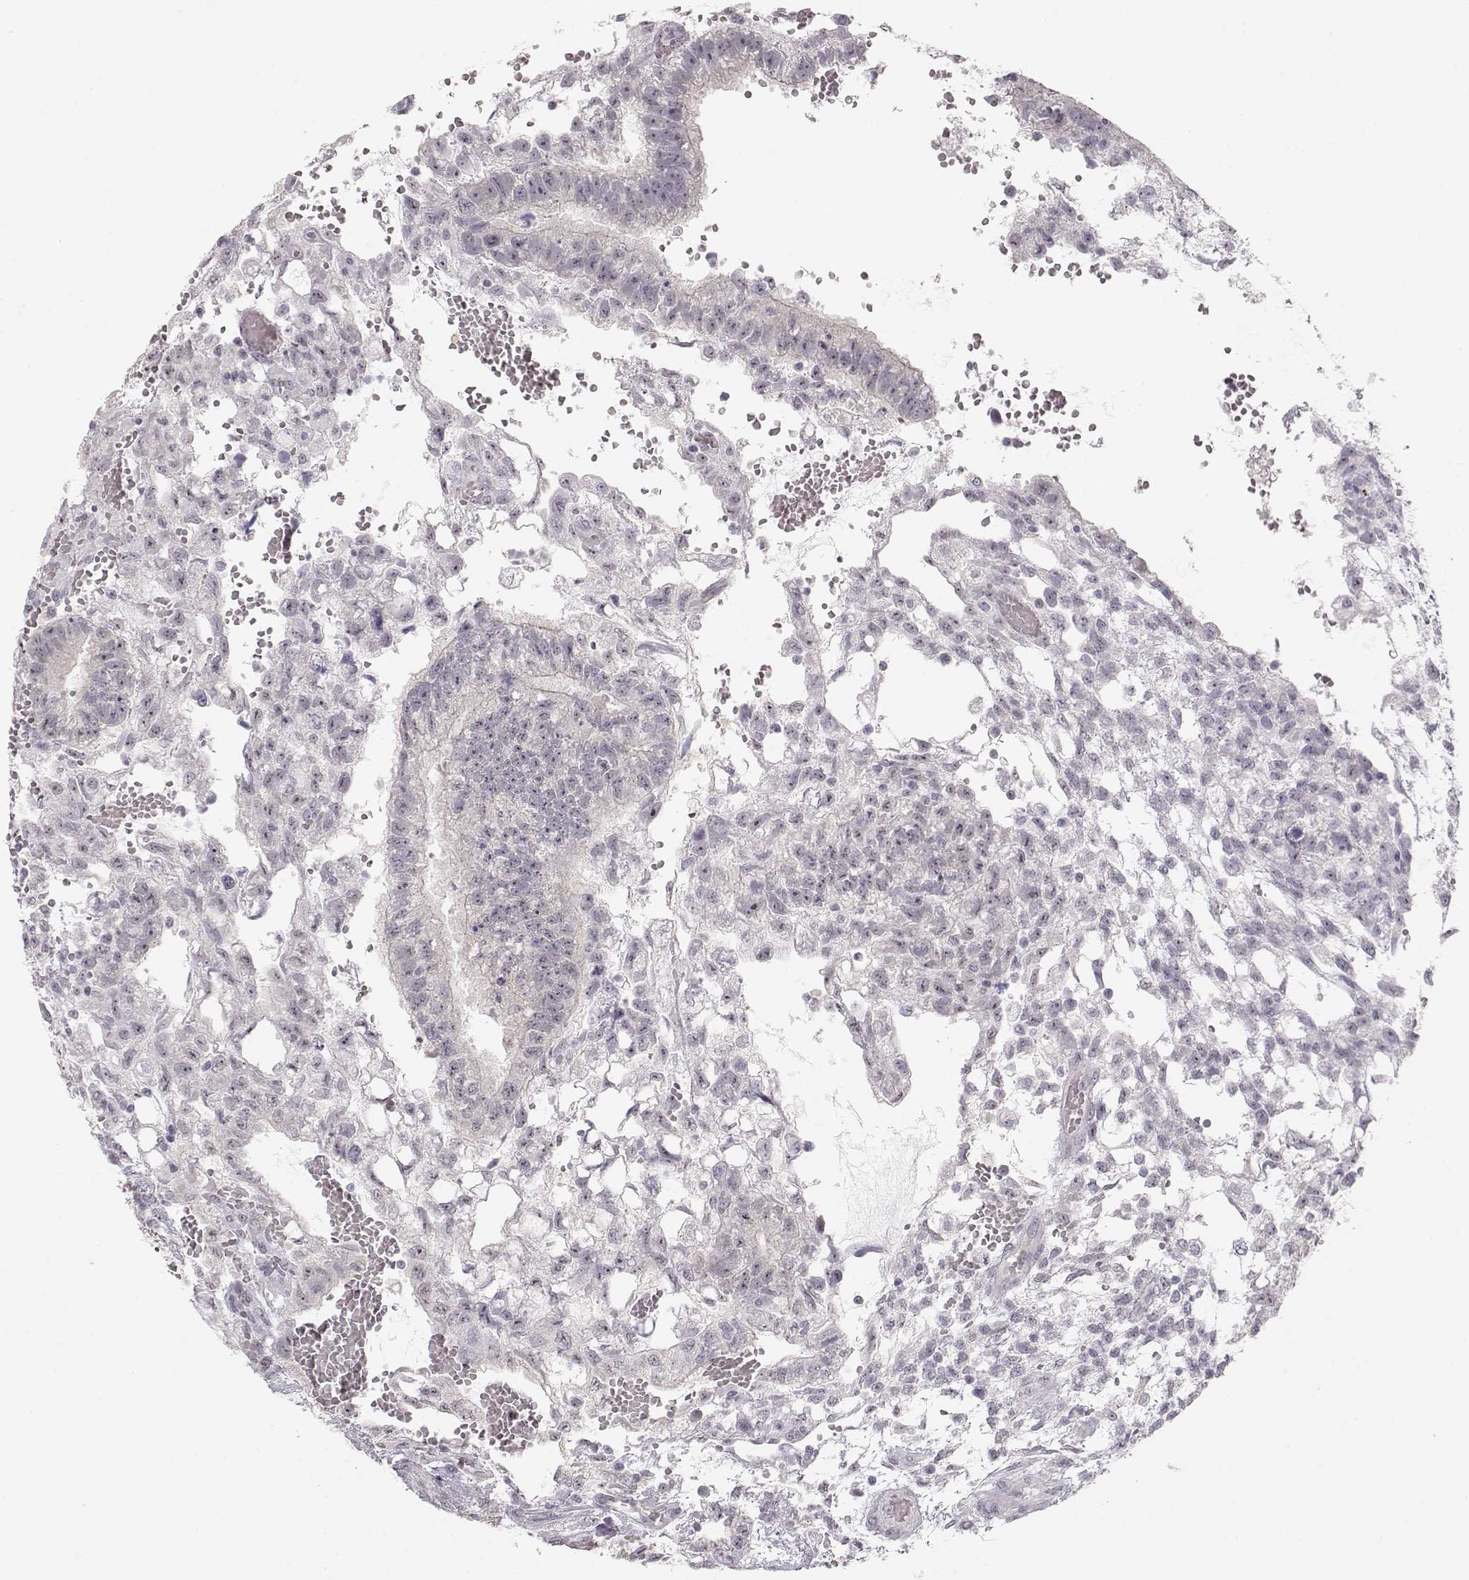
{"staining": {"intensity": "negative", "quantity": "none", "location": "none"}, "tissue": "testis cancer", "cell_type": "Tumor cells", "image_type": "cancer", "snomed": [{"axis": "morphology", "description": "Carcinoma, Embryonal, NOS"}, {"axis": "topography", "description": "Testis"}], "caption": "A histopathology image of embryonal carcinoma (testis) stained for a protein demonstrates no brown staining in tumor cells.", "gene": "FAM205A", "patient": {"sex": "male", "age": 32}}